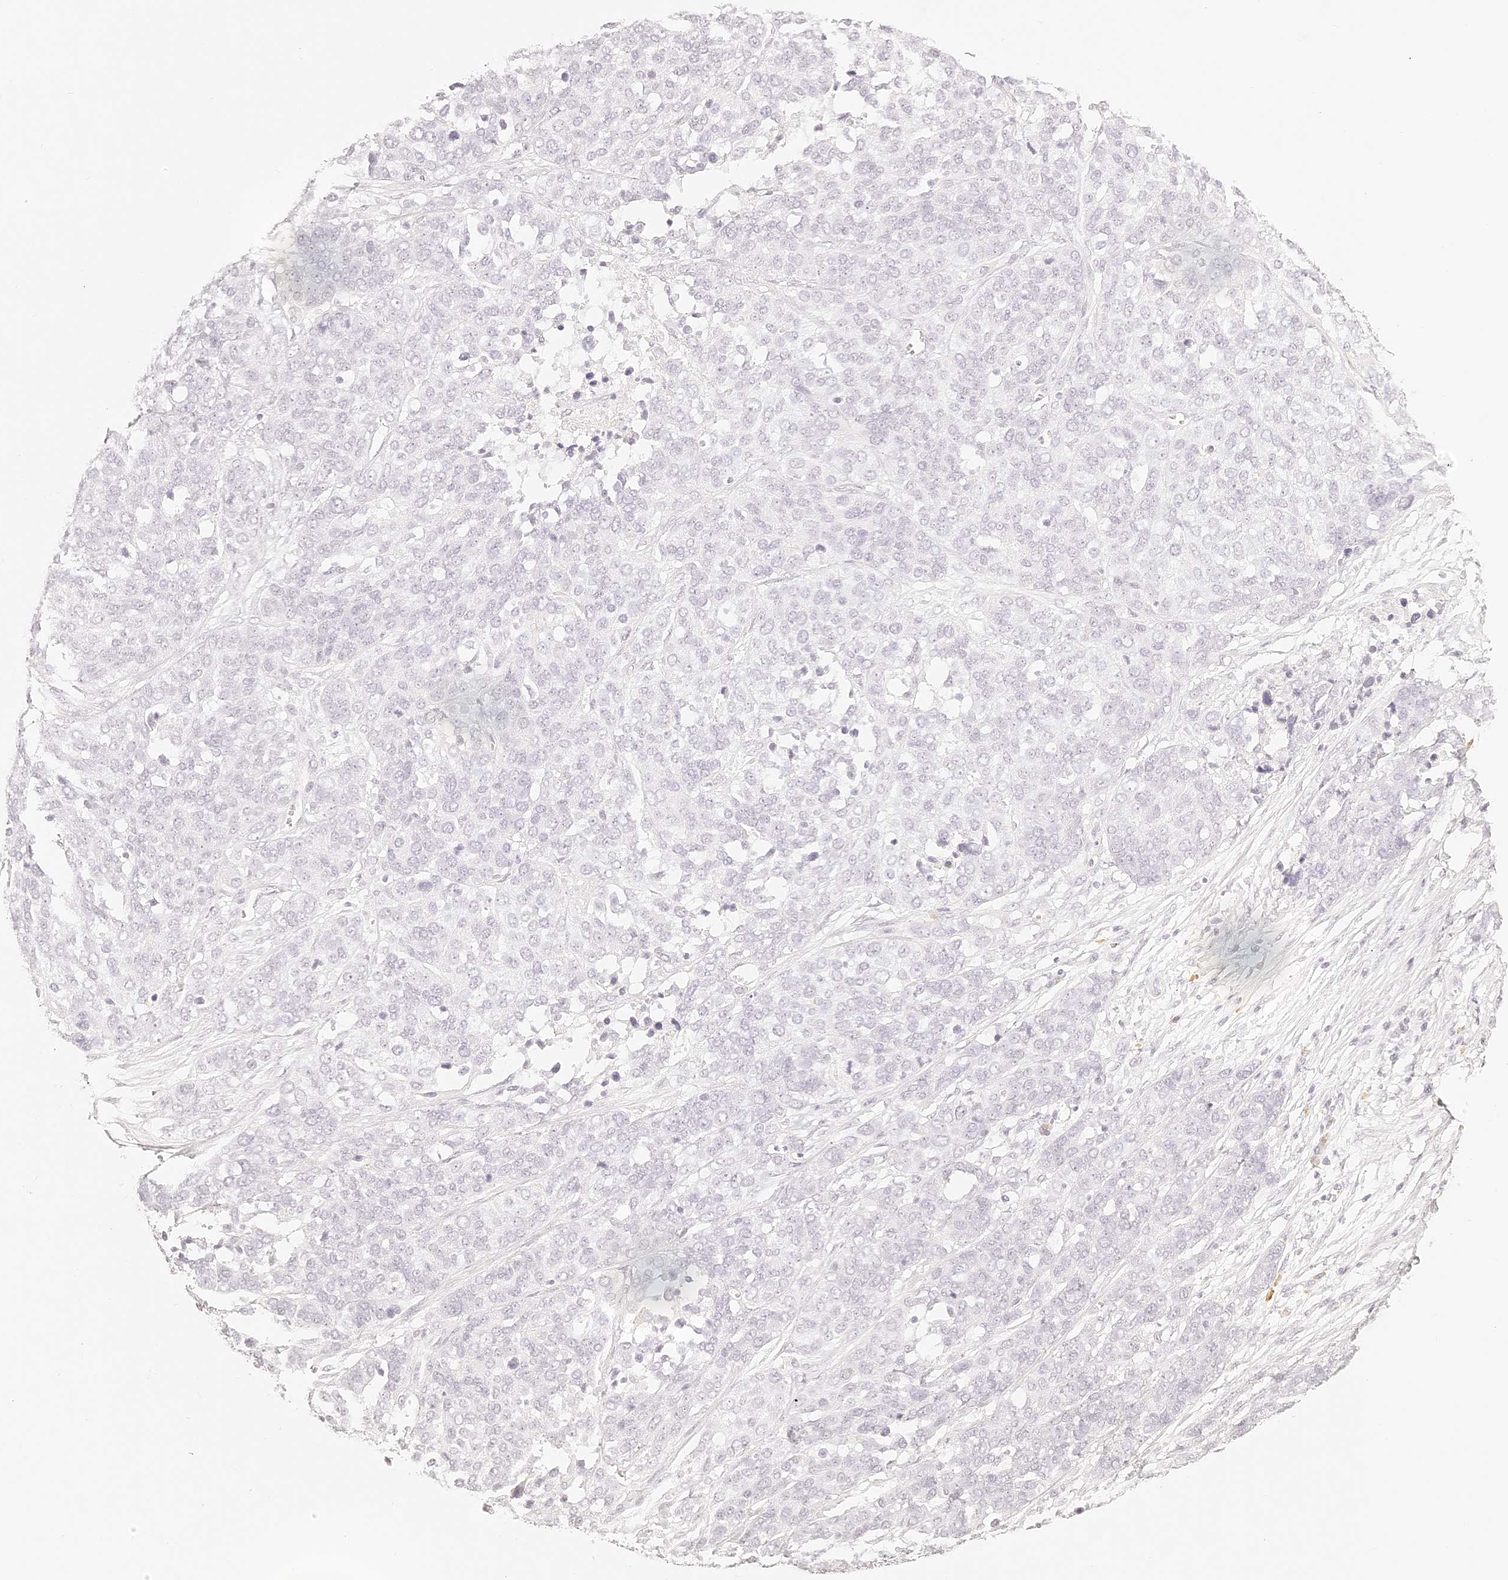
{"staining": {"intensity": "negative", "quantity": "none", "location": "none"}, "tissue": "ovarian cancer", "cell_type": "Tumor cells", "image_type": "cancer", "snomed": [{"axis": "morphology", "description": "Cystadenocarcinoma, serous, NOS"}, {"axis": "topography", "description": "Ovary"}], "caption": "A high-resolution photomicrograph shows immunohistochemistry staining of serous cystadenocarcinoma (ovarian), which demonstrates no significant staining in tumor cells.", "gene": "TRIM45", "patient": {"sex": "female", "age": 44}}